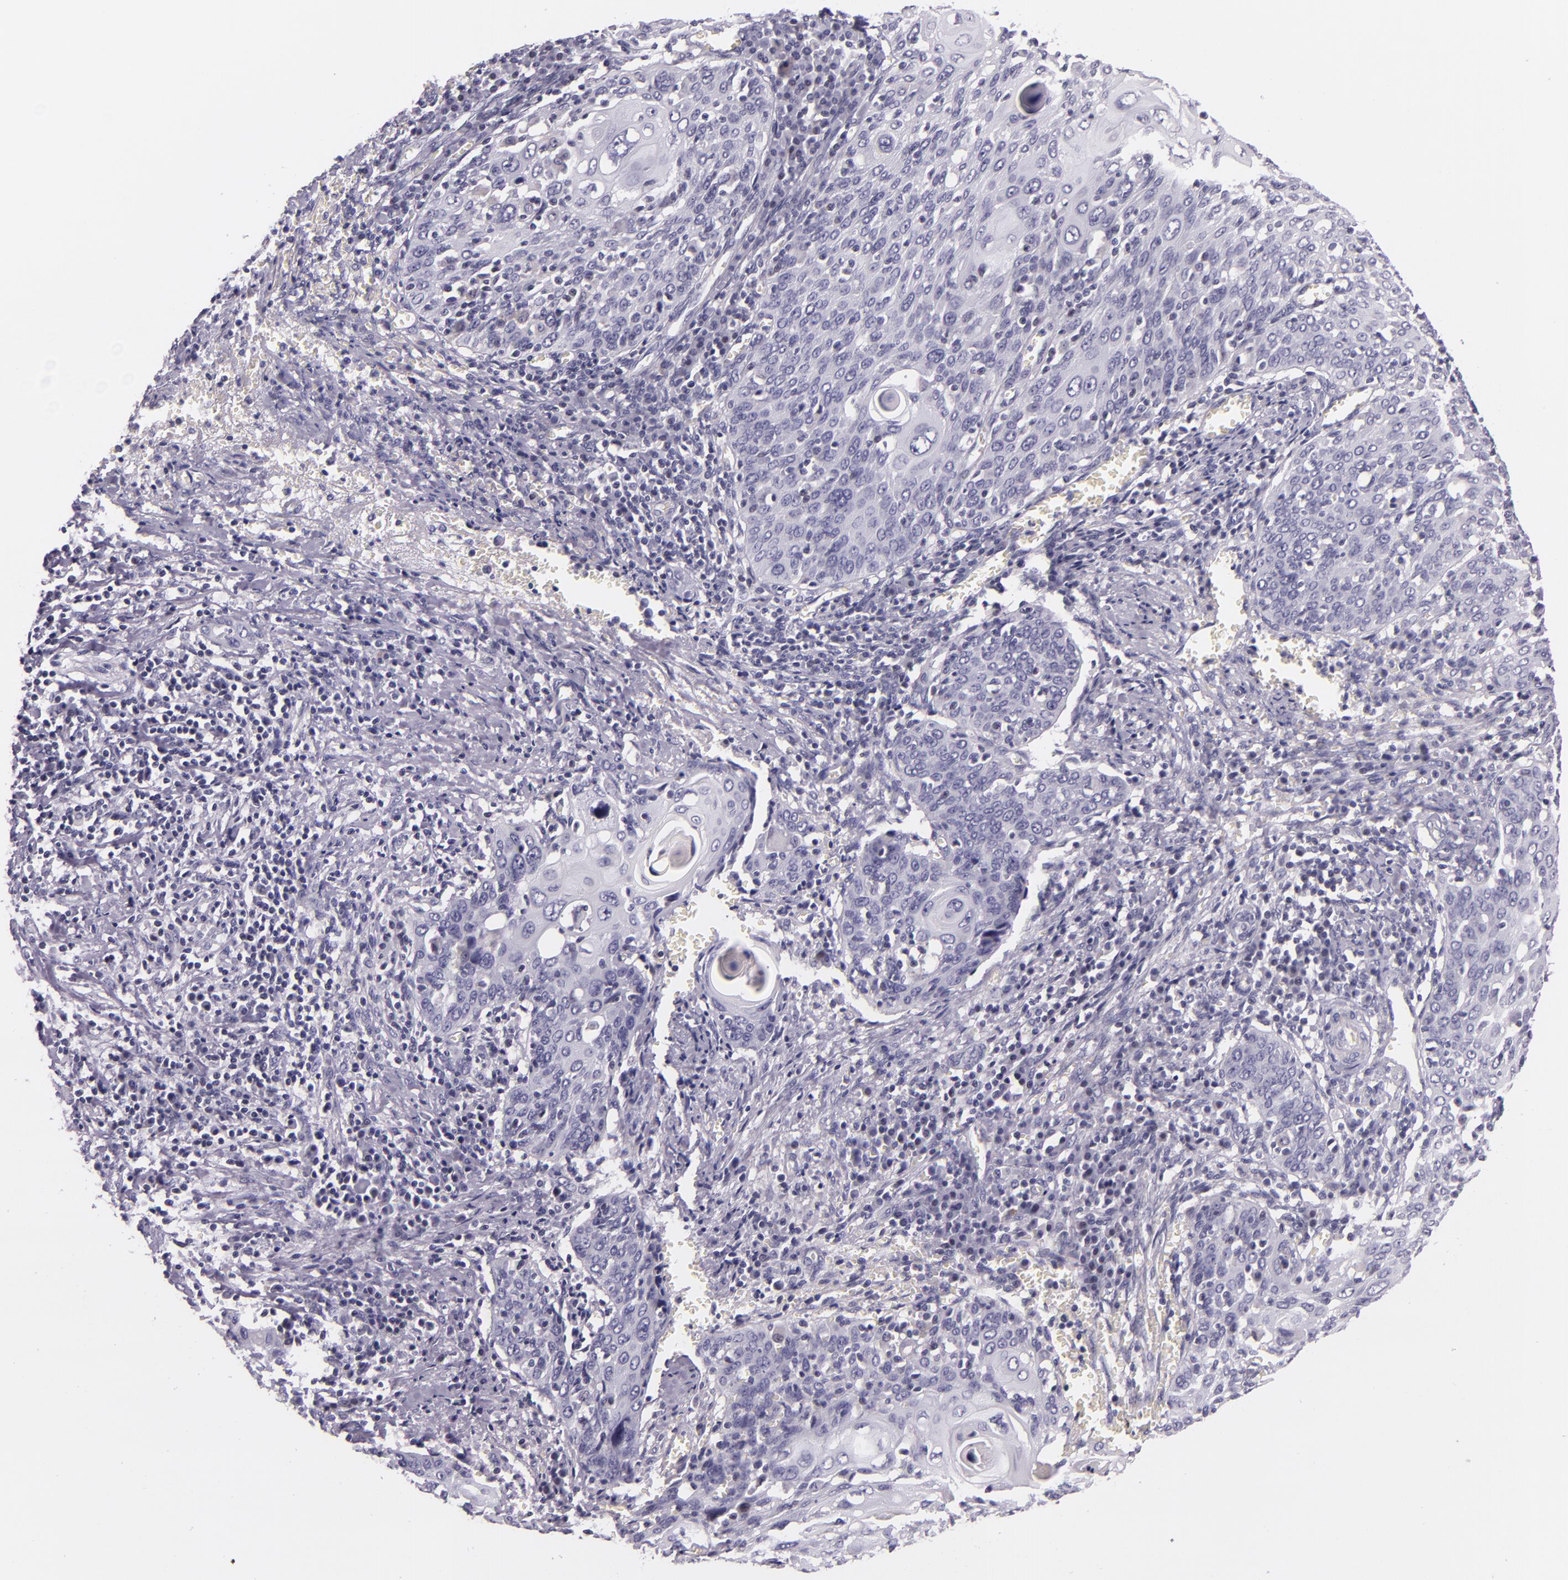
{"staining": {"intensity": "negative", "quantity": "none", "location": "none"}, "tissue": "cervical cancer", "cell_type": "Tumor cells", "image_type": "cancer", "snomed": [{"axis": "morphology", "description": "Squamous cell carcinoma, NOS"}, {"axis": "topography", "description": "Cervix"}], "caption": "Immunohistochemical staining of cervical cancer (squamous cell carcinoma) shows no significant expression in tumor cells. The staining is performed using DAB (3,3'-diaminobenzidine) brown chromogen with nuclei counter-stained in using hematoxylin.", "gene": "HSP90AA1", "patient": {"sex": "female", "age": 54}}